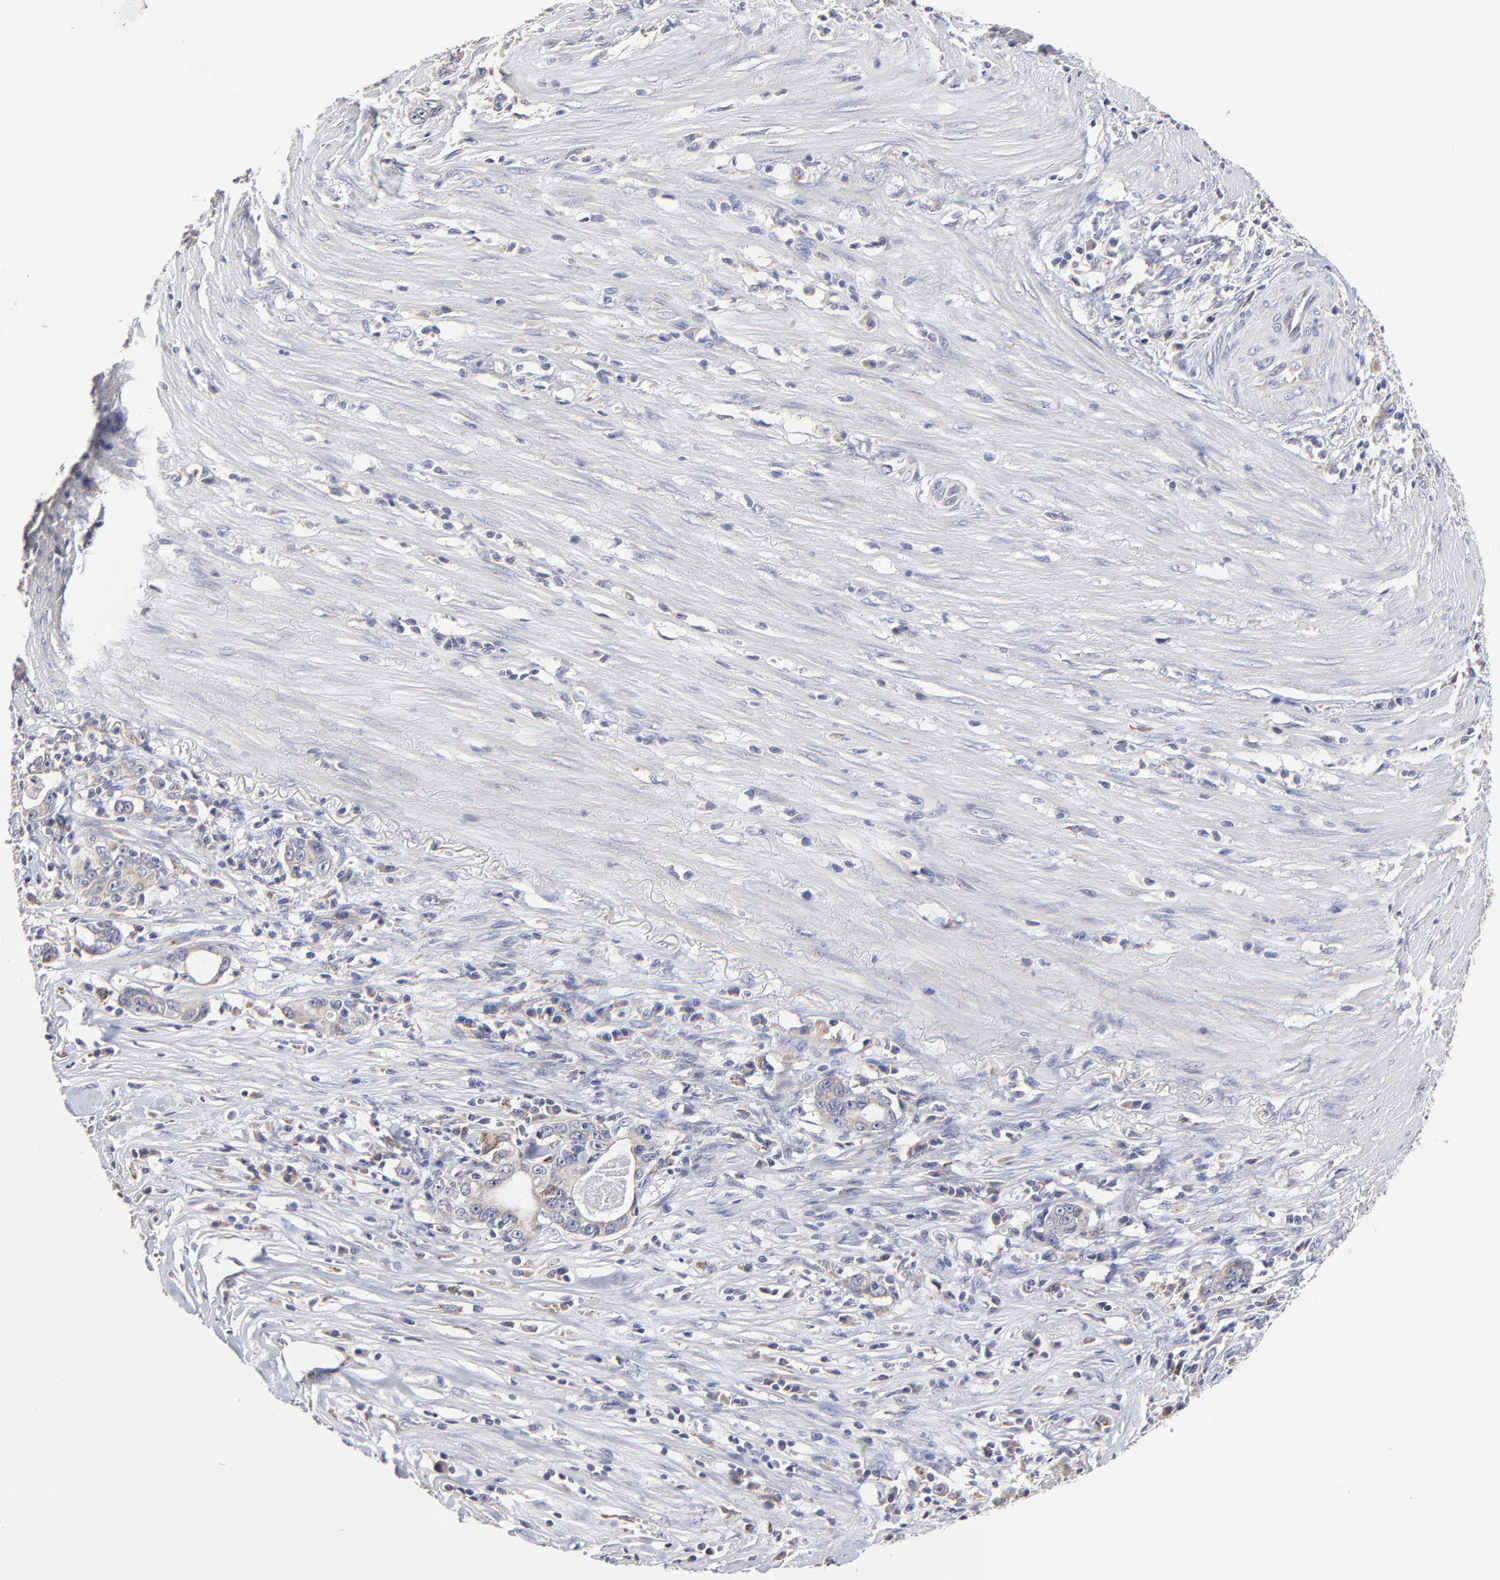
{"staining": {"intensity": "weak", "quantity": ">75%", "location": "cytoplasmic/membranous"}, "tissue": "stomach cancer", "cell_type": "Tumor cells", "image_type": "cancer", "snomed": [{"axis": "morphology", "description": "Adenocarcinoma, NOS"}, {"axis": "topography", "description": "Stomach, lower"}], "caption": "Protein staining demonstrates weak cytoplasmic/membranous staining in approximately >75% of tumor cells in stomach cancer (adenocarcinoma). (DAB (3,3'-diaminobenzidine) IHC, brown staining for protein, blue staining for nuclei).", "gene": "GCSAM", "patient": {"sex": "female", "age": 72}}